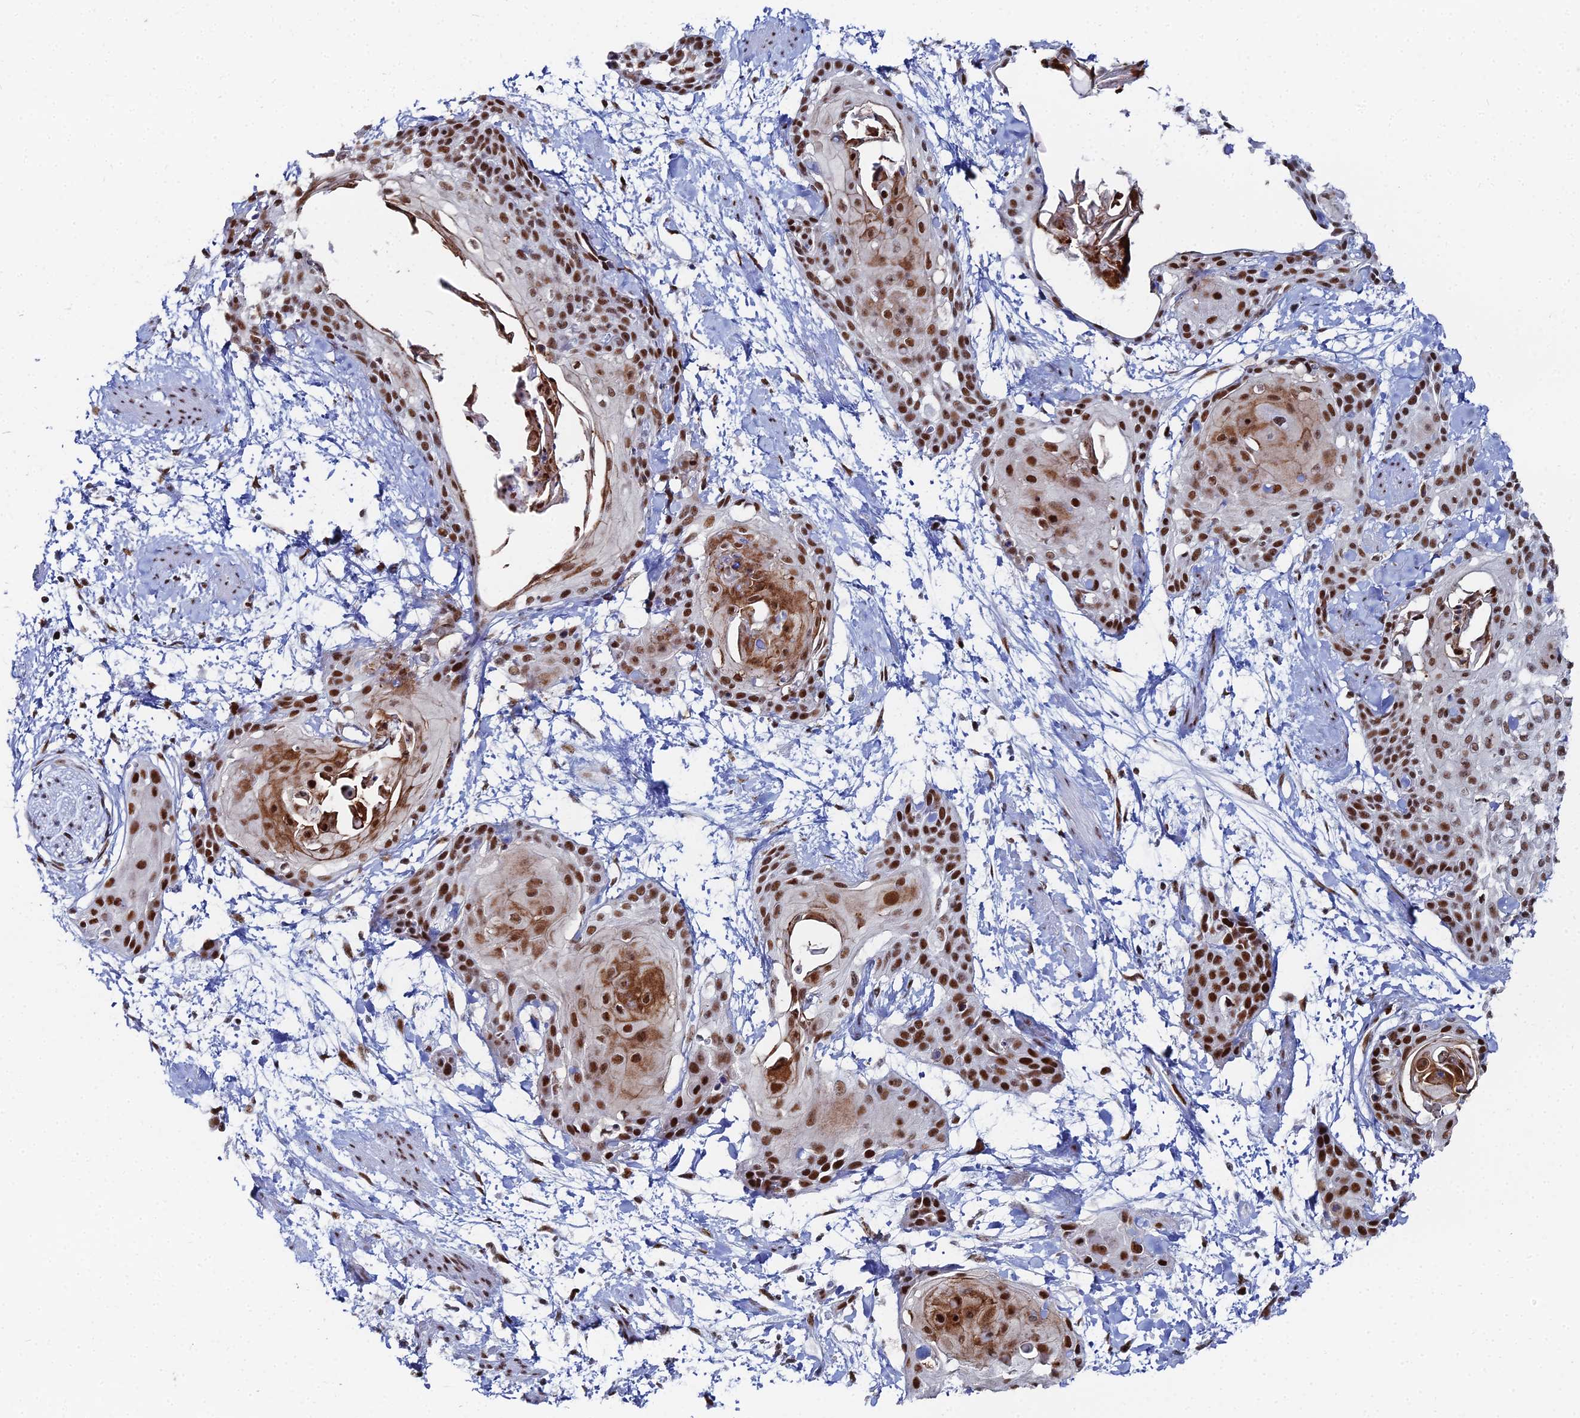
{"staining": {"intensity": "strong", "quantity": ">75%", "location": "nuclear"}, "tissue": "cervical cancer", "cell_type": "Tumor cells", "image_type": "cancer", "snomed": [{"axis": "morphology", "description": "Squamous cell carcinoma, NOS"}, {"axis": "topography", "description": "Cervix"}], "caption": "Protein staining displays strong nuclear positivity in approximately >75% of tumor cells in squamous cell carcinoma (cervical). (Brightfield microscopy of DAB IHC at high magnification).", "gene": "GSC2", "patient": {"sex": "female", "age": 57}}